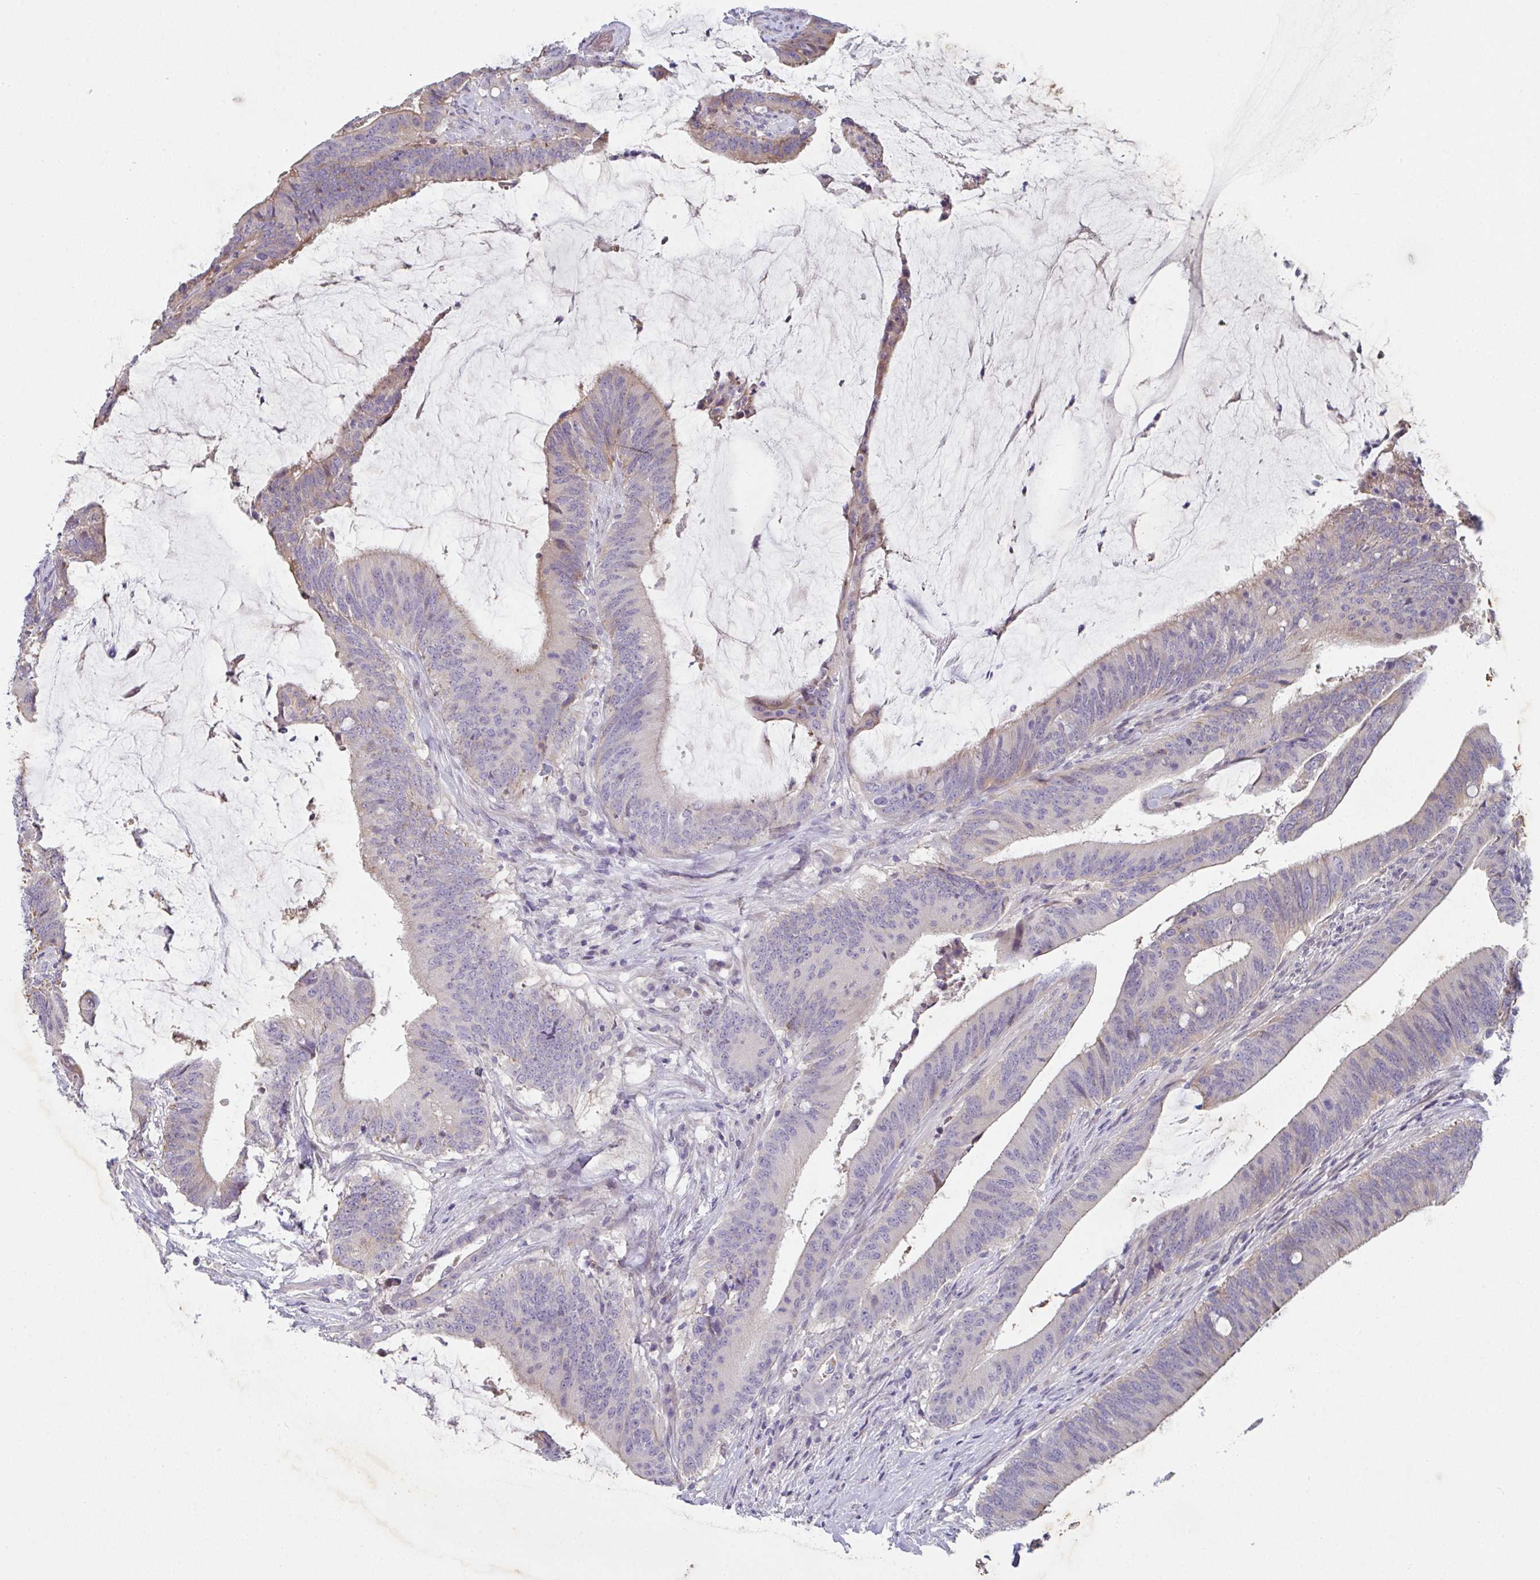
{"staining": {"intensity": "moderate", "quantity": "<25%", "location": "cytoplasmic/membranous"}, "tissue": "colorectal cancer", "cell_type": "Tumor cells", "image_type": "cancer", "snomed": [{"axis": "morphology", "description": "Adenocarcinoma, NOS"}, {"axis": "topography", "description": "Colon"}], "caption": "Adenocarcinoma (colorectal) tissue reveals moderate cytoplasmic/membranous positivity in approximately <25% of tumor cells", "gene": "TNFRSF10A", "patient": {"sex": "female", "age": 43}}